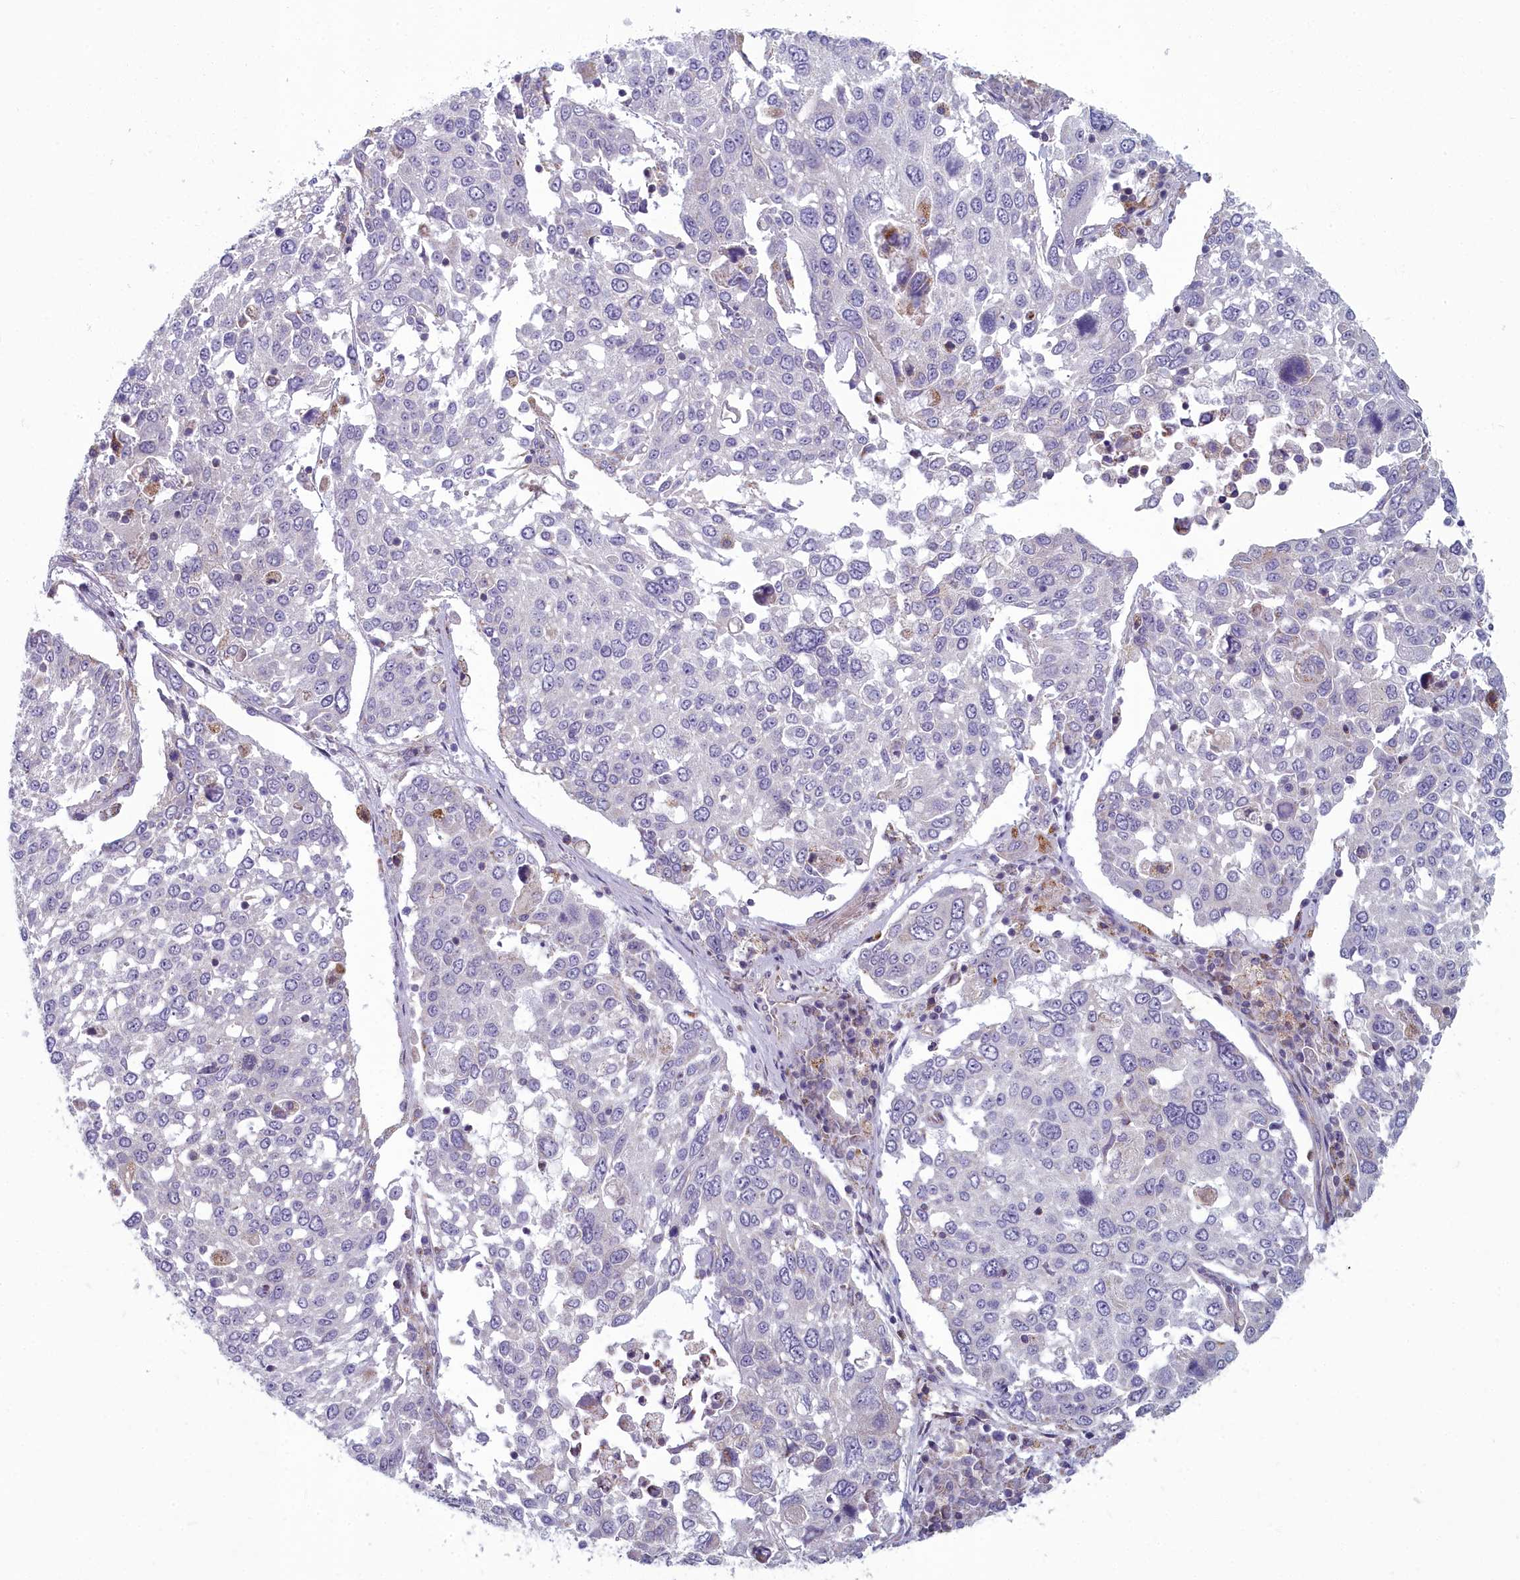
{"staining": {"intensity": "negative", "quantity": "none", "location": "none"}, "tissue": "lung cancer", "cell_type": "Tumor cells", "image_type": "cancer", "snomed": [{"axis": "morphology", "description": "Squamous cell carcinoma, NOS"}, {"axis": "topography", "description": "Lung"}], "caption": "Immunohistochemical staining of squamous cell carcinoma (lung) reveals no significant staining in tumor cells.", "gene": "INSYN2A", "patient": {"sex": "male", "age": 65}}